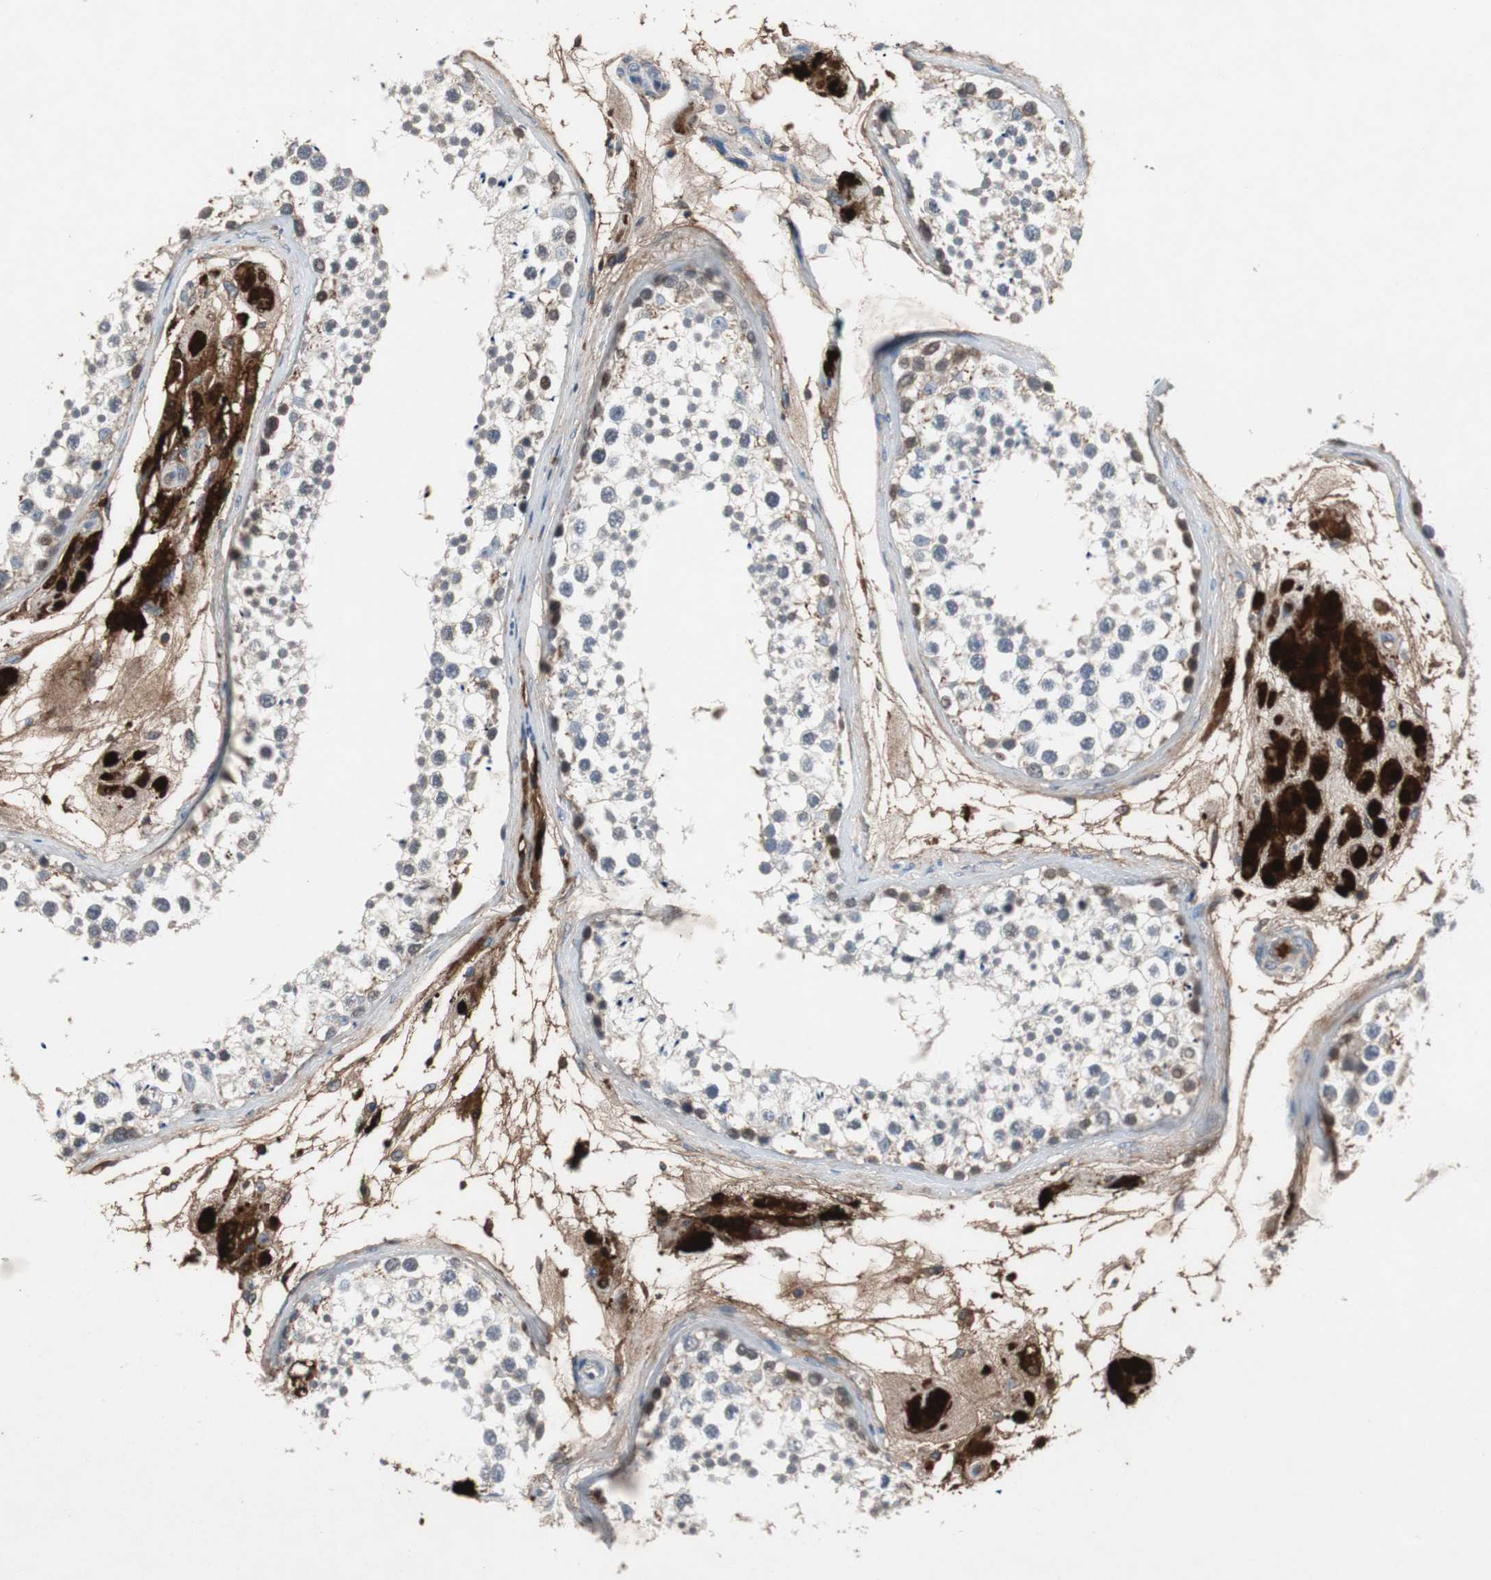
{"staining": {"intensity": "weak", "quantity": "<25%", "location": "cytoplasmic/membranous"}, "tissue": "testis", "cell_type": "Cells in seminiferous ducts", "image_type": "normal", "snomed": [{"axis": "morphology", "description": "Normal tissue, NOS"}, {"axis": "topography", "description": "Testis"}], "caption": "Immunohistochemical staining of normal testis shows no significant positivity in cells in seminiferous ducts. (Immunohistochemistry (ihc), brightfield microscopy, high magnification).", "gene": "CALB2", "patient": {"sex": "male", "age": 46}}